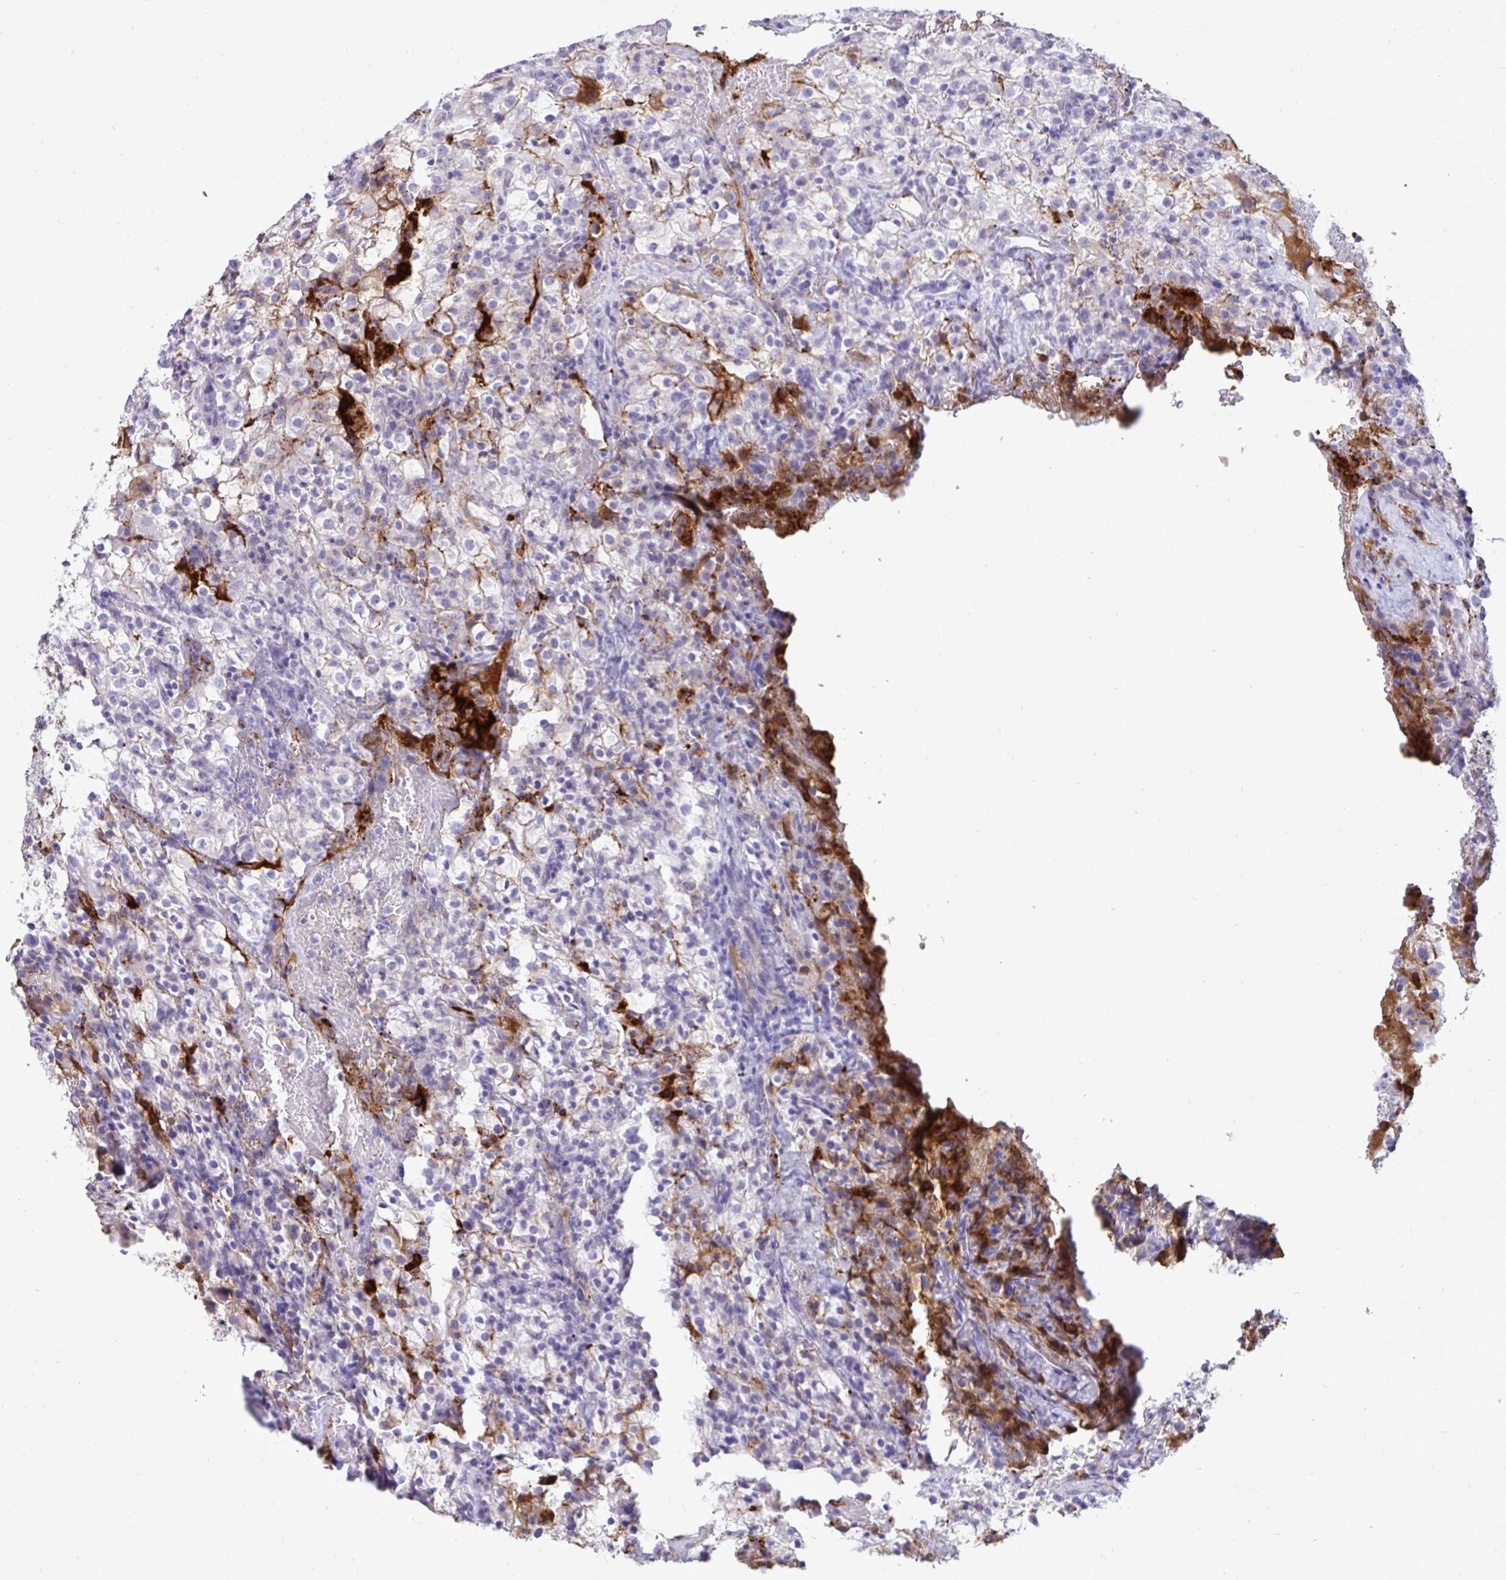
{"staining": {"intensity": "negative", "quantity": "none", "location": "none"}, "tissue": "renal cancer", "cell_type": "Tumor cells", "image_type": "cancer", "snomed": [{"axis": "morphology", "description": "Adenocarcinoma, NOS"}, {"axis": "topography", "description": "Kidney"}], "caption": "Immunohistochemical staining of adenocarcinoma (renal) reveals no significant expression in tumor cells.", "gene": "F2", "patient": {"sex": "female", "age": 74}}